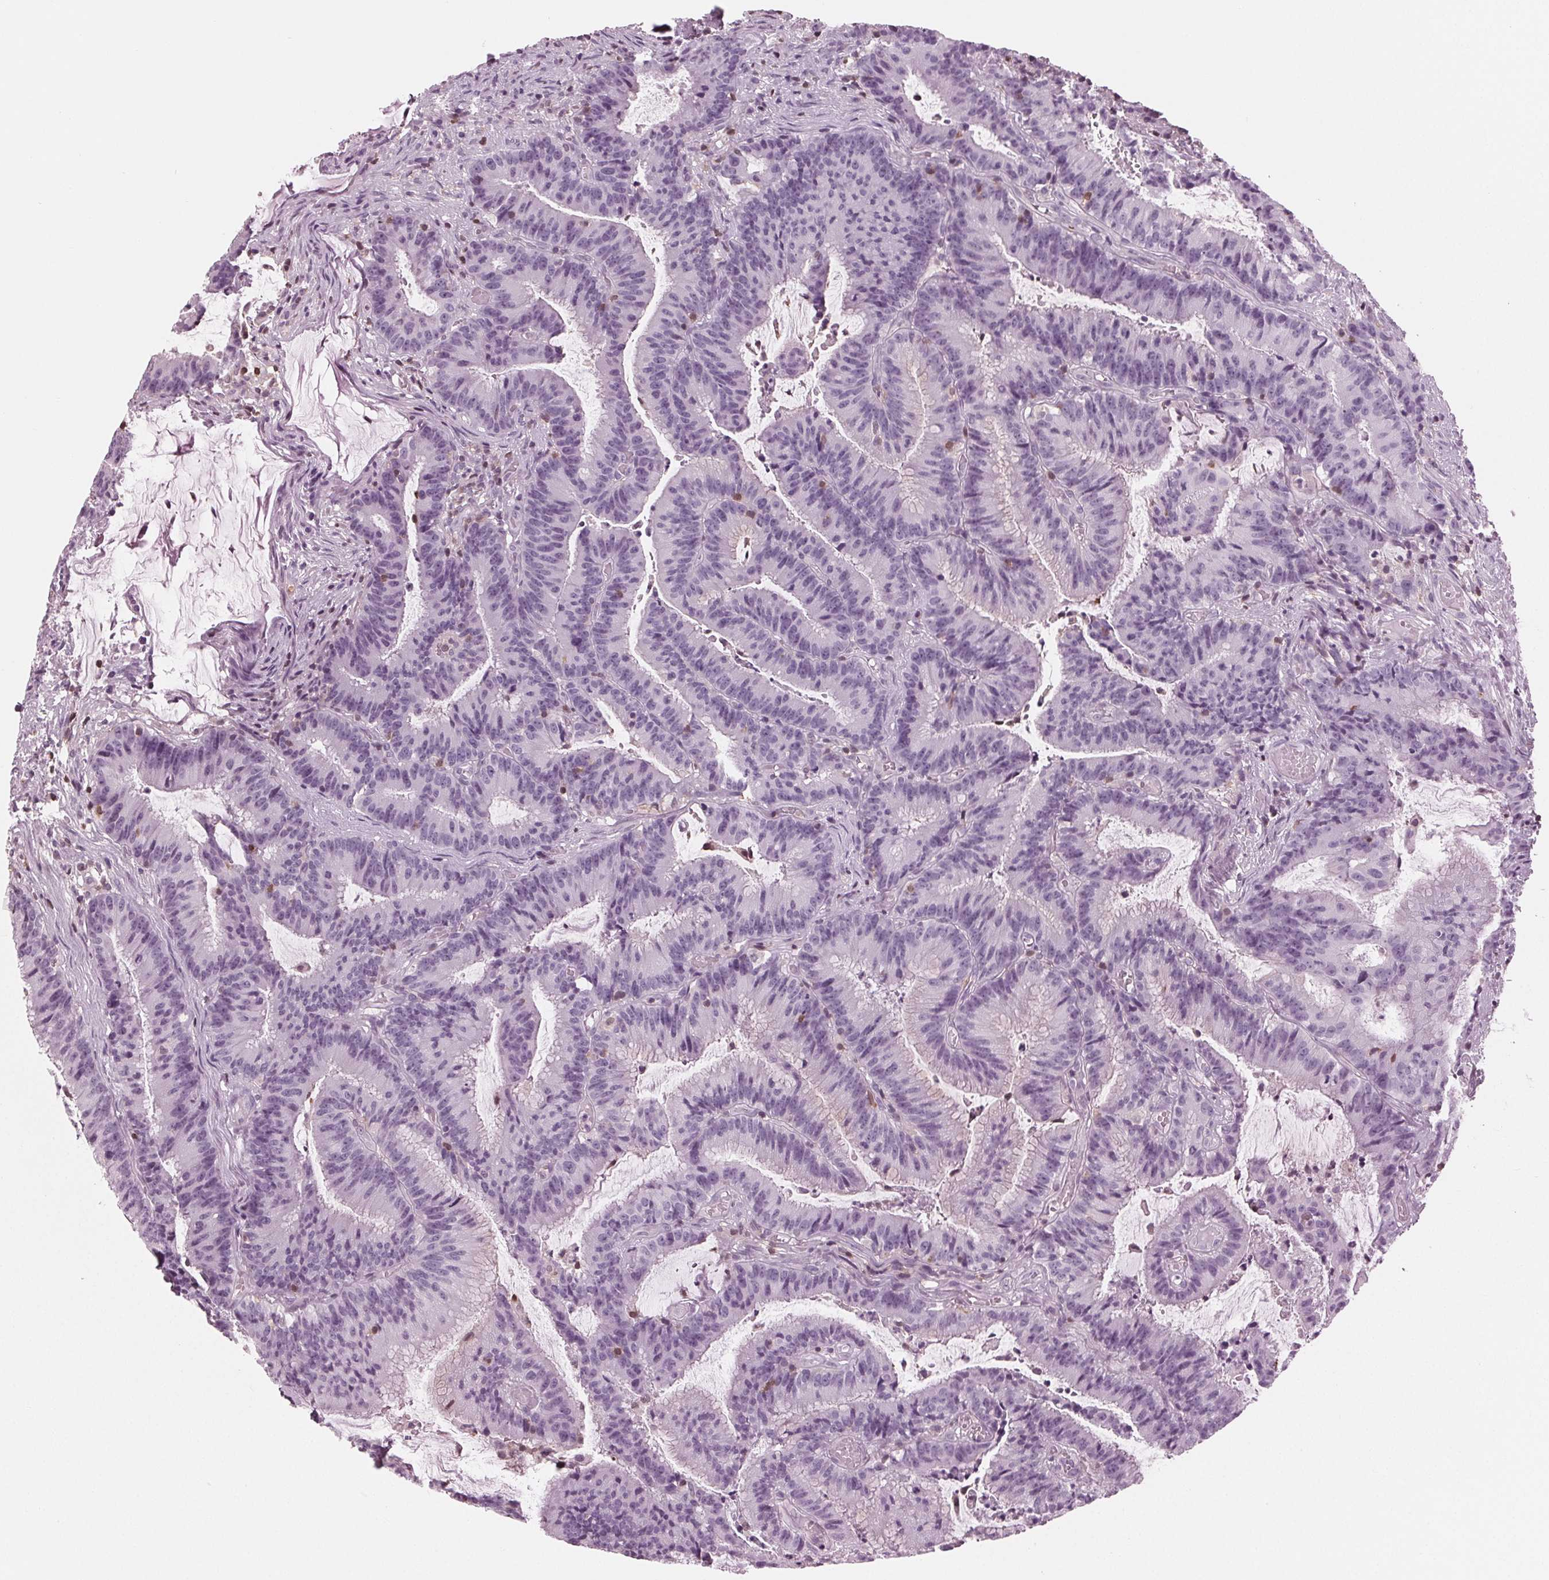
{"staining": {"intensity": "negative", "quantity": "none", "location": "none"}, "tissue": "colorectal cancer", "cell_type": "Tumor cells", "image_type": "cancer", "snomed": [{"axis": "morphology", "description": "Adenocarcinoma, NOS"}, {"axis": "topography", "description": "Colon"}], "caption": "High power microscopy image of an IHC image of adenocarcinoma (colorectal), revealing no significant expression in tumor cells.", "gene": "BTLA", "patient": {"sex": "female", "age": 78}}